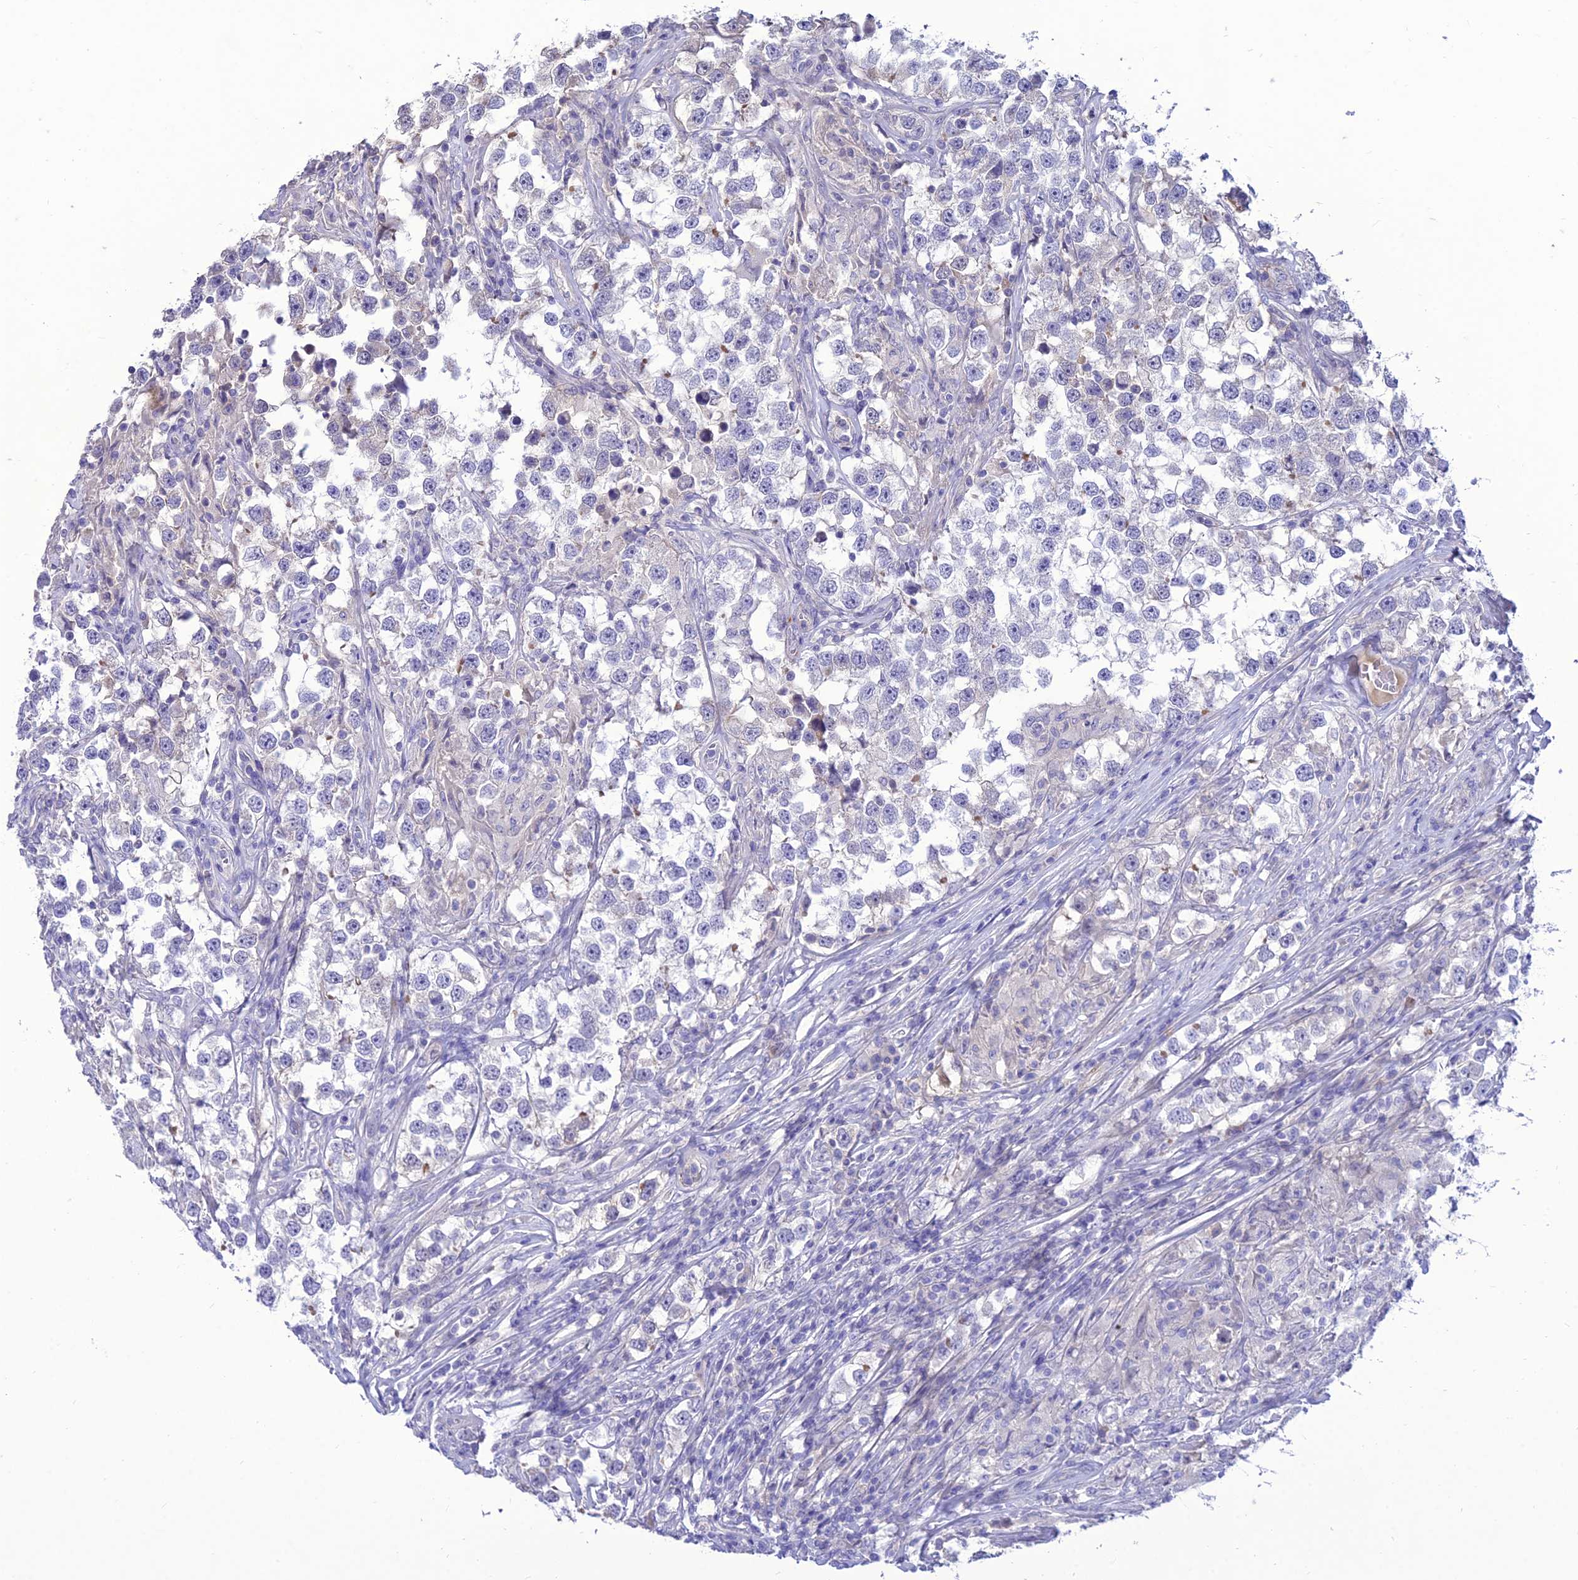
{"staining": {"intensity": "negative", "quantity": "none", "location": "none"}, "tissue": "testis cancer", "cell_type": "Tumor cells", "image_type": "cancer", "snomed": [{"axis": "morphology", "description": "Seminoma, NOS"}, {"axis": "topography", "description": "Testis"}], "caption": "High power microscopy micrograph of an IHC histopathology image of testis cancer, revealing no significant staining in tumor cells. (IHC, brightfield microscopy, high magnification).", "gene": "TEKT3", "patient": {"sex": "male", "age": 46}}